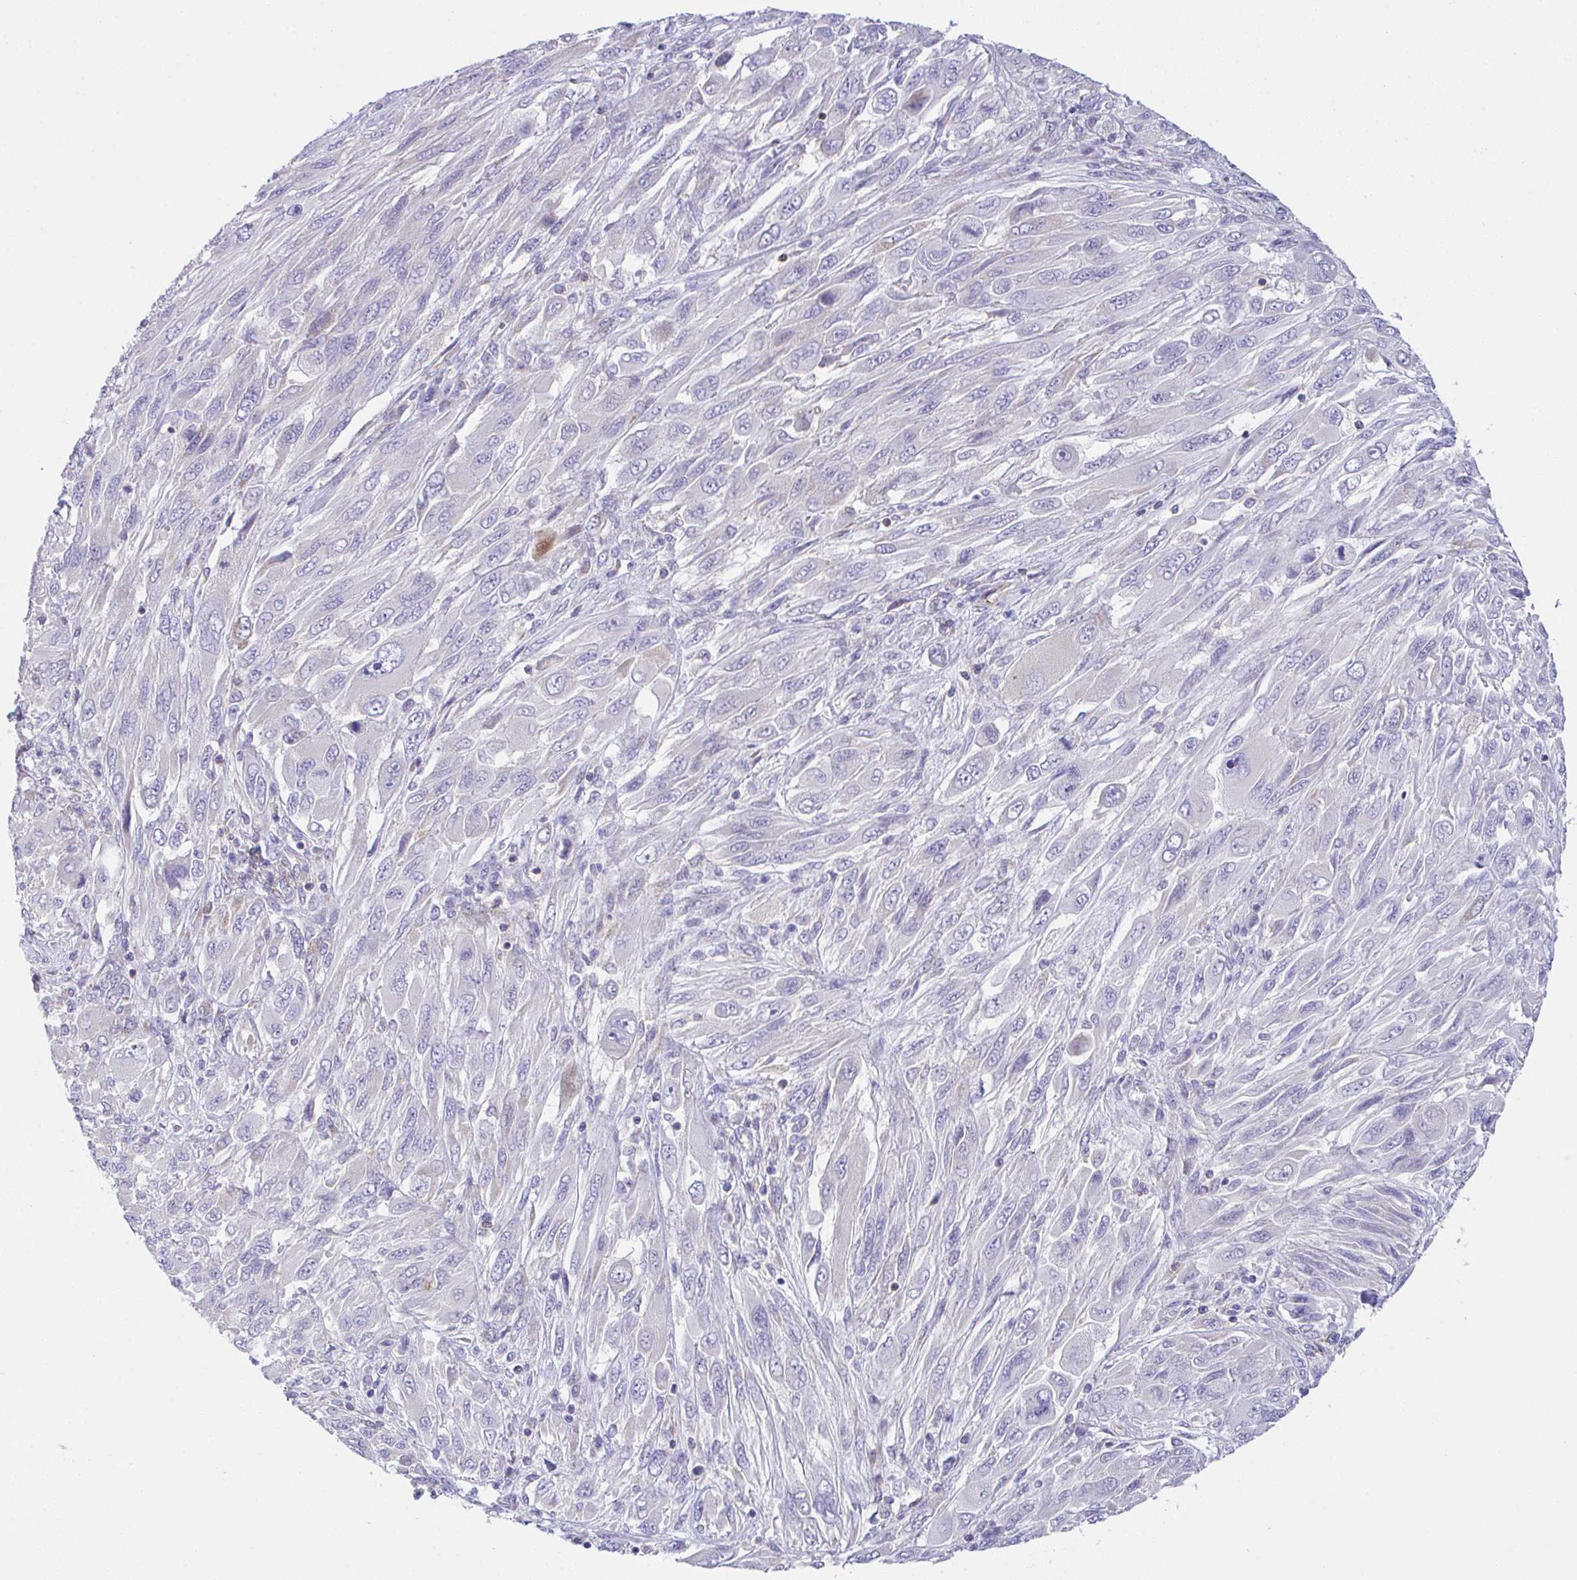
{"staining": {"intensity": "negative", "quantity": "none", "location": "none"}, "tissue": "melanoma", "cell_type": "Tumor cells", "image_type": "cancer", "snomed": [{"axis": "morphology", "description": "Malignant melanoma, NOS"}, {"axis": "topography", "description": "Skin"}], "caption": "This is a photomicrograph of IHC staining of malignant melanoma, which shows no expression in tumor cells.", "gene": "MIA3", "patient": {"sex": "female", "age": 91}}